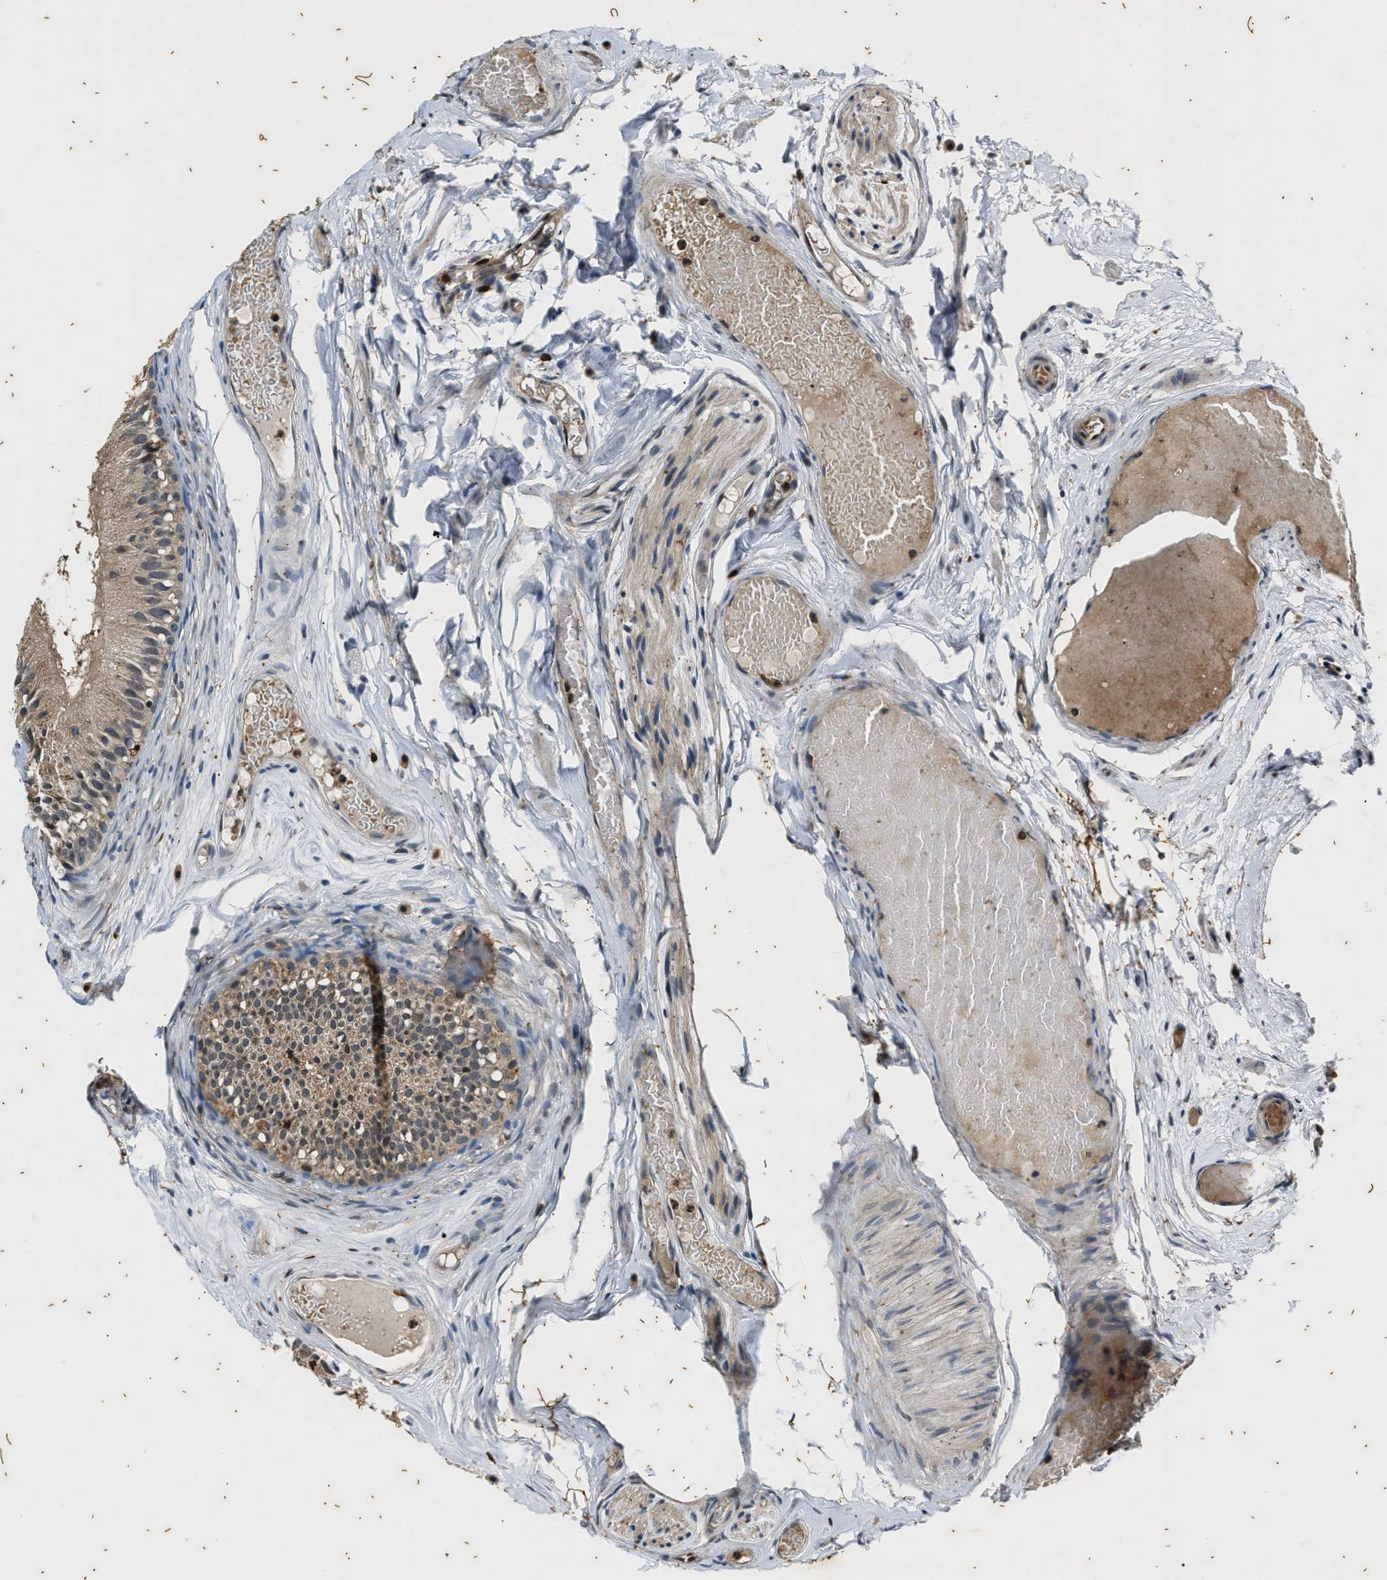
{"staining": {"intensity": "moderate", "quantity": ">75%", "location": "cytoplasmic/membranous"}, "tissue": "epididymis", "cell_type": "Glandular cells", "image_type": "normal", "snomed": [{"axis": "morphology", "description": "Normal tissue, NOS"}, {"axis": "topography", "description": "Epididymis"}], "caption": "IHC (DAB) staining of benign human epididymis displays moderate cytoplasmic/membranous protein positivity in approximately >75% of glandular cells.", "gene": "PTPN7", "patient": {"sex": "male", "age": 46}}